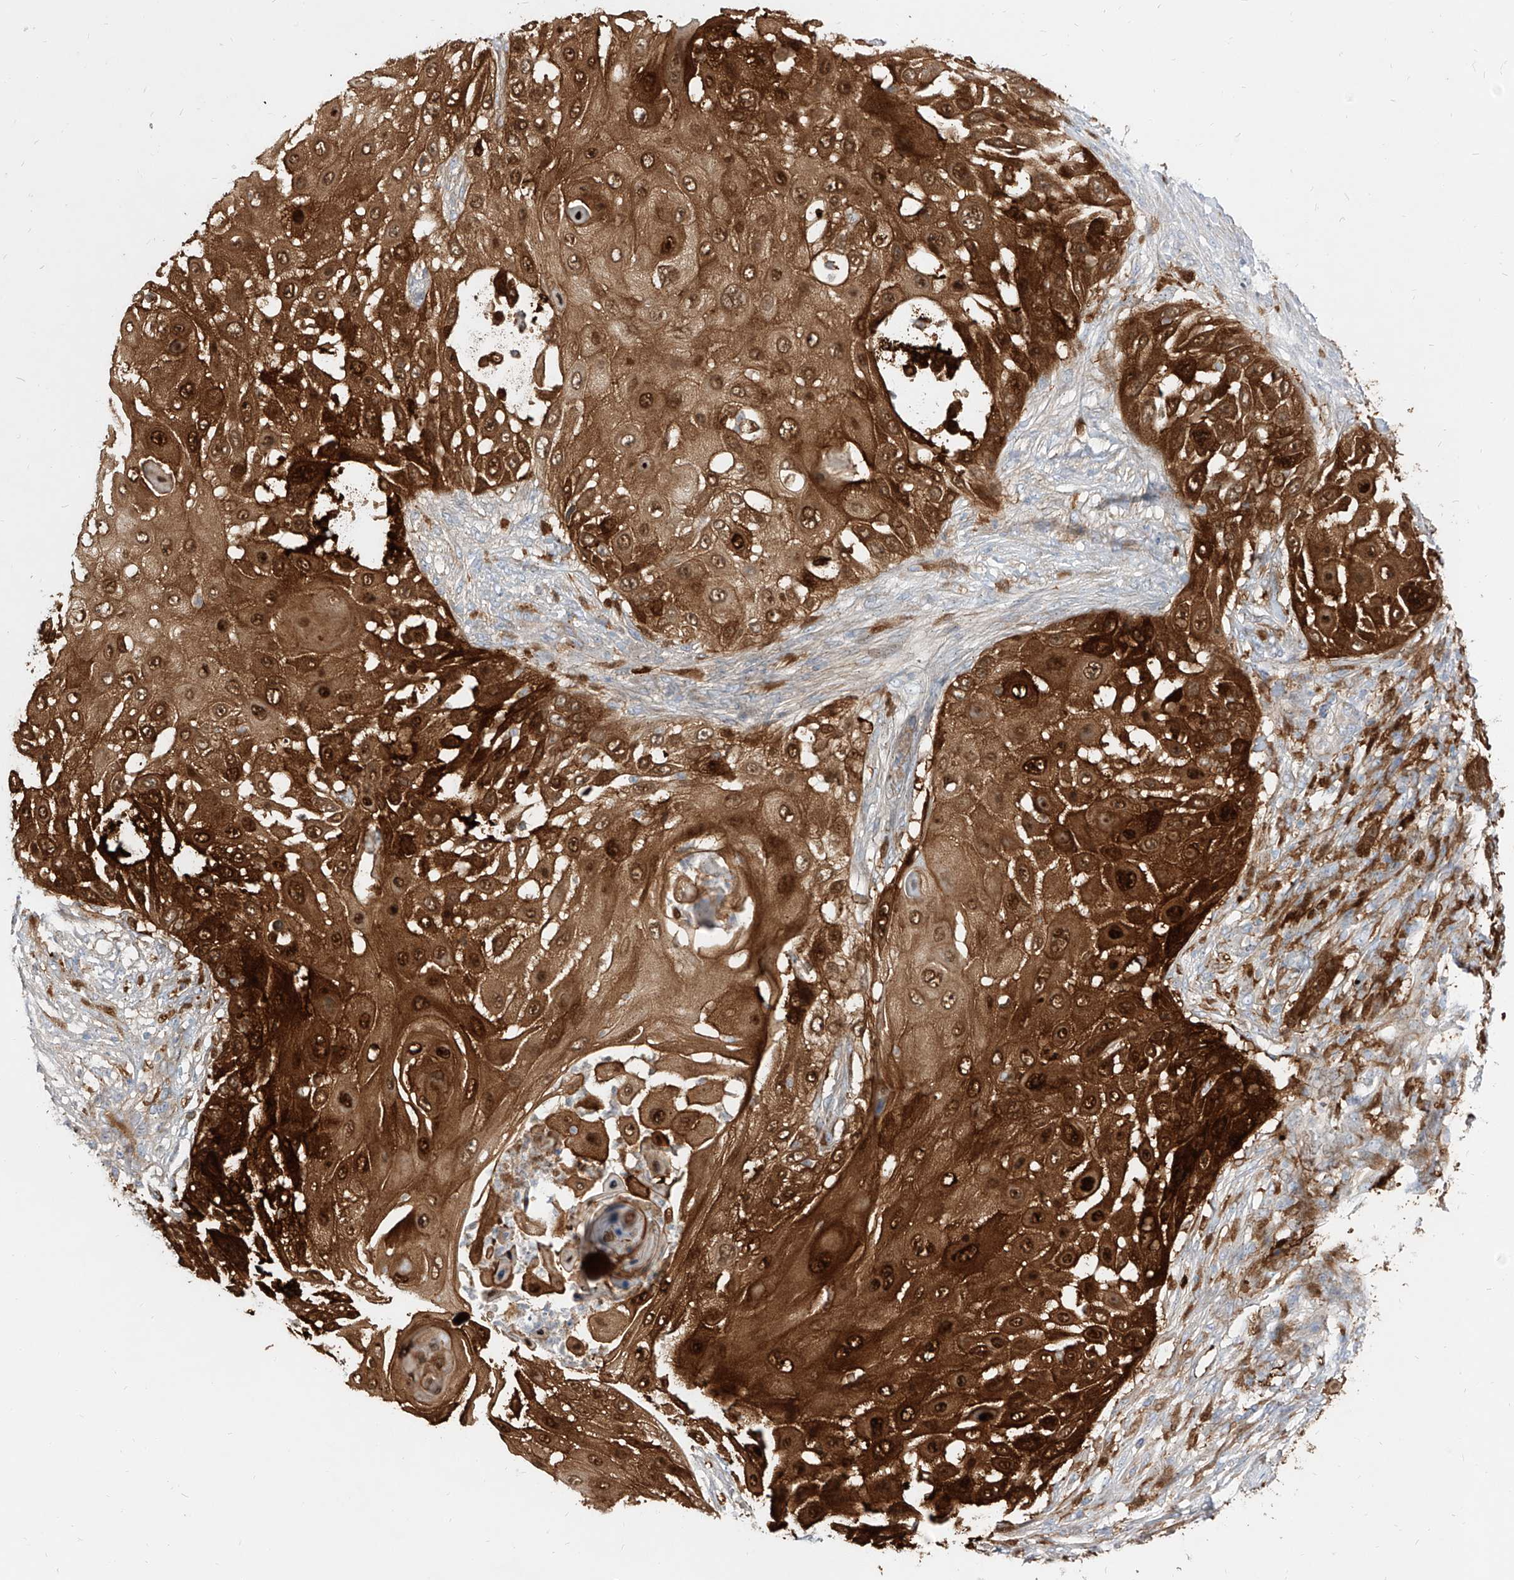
{"staining": {"intensity": "strong", "quantity": ">75%", "location": "cytoplasmic/membranous,nuclear"}, "tissue": "skin cancer", "cell_type": "Tumor cells", "image_type": "cancer", "snomed": [{"axis": "morphology", "description": "Squamous cell carcinoma, NOS"}, {"axis": "topography", "description": "Skin"}], "caption": "DAB immunohistochemical staining of human skin squamous cell carcinoma demonstrates strong cytoplasmic/membranous and nuclear protein expression in approximately >75% of tumor cells.", "gene": "KYNU", "patient": {"sex": "female", "age": 44}}